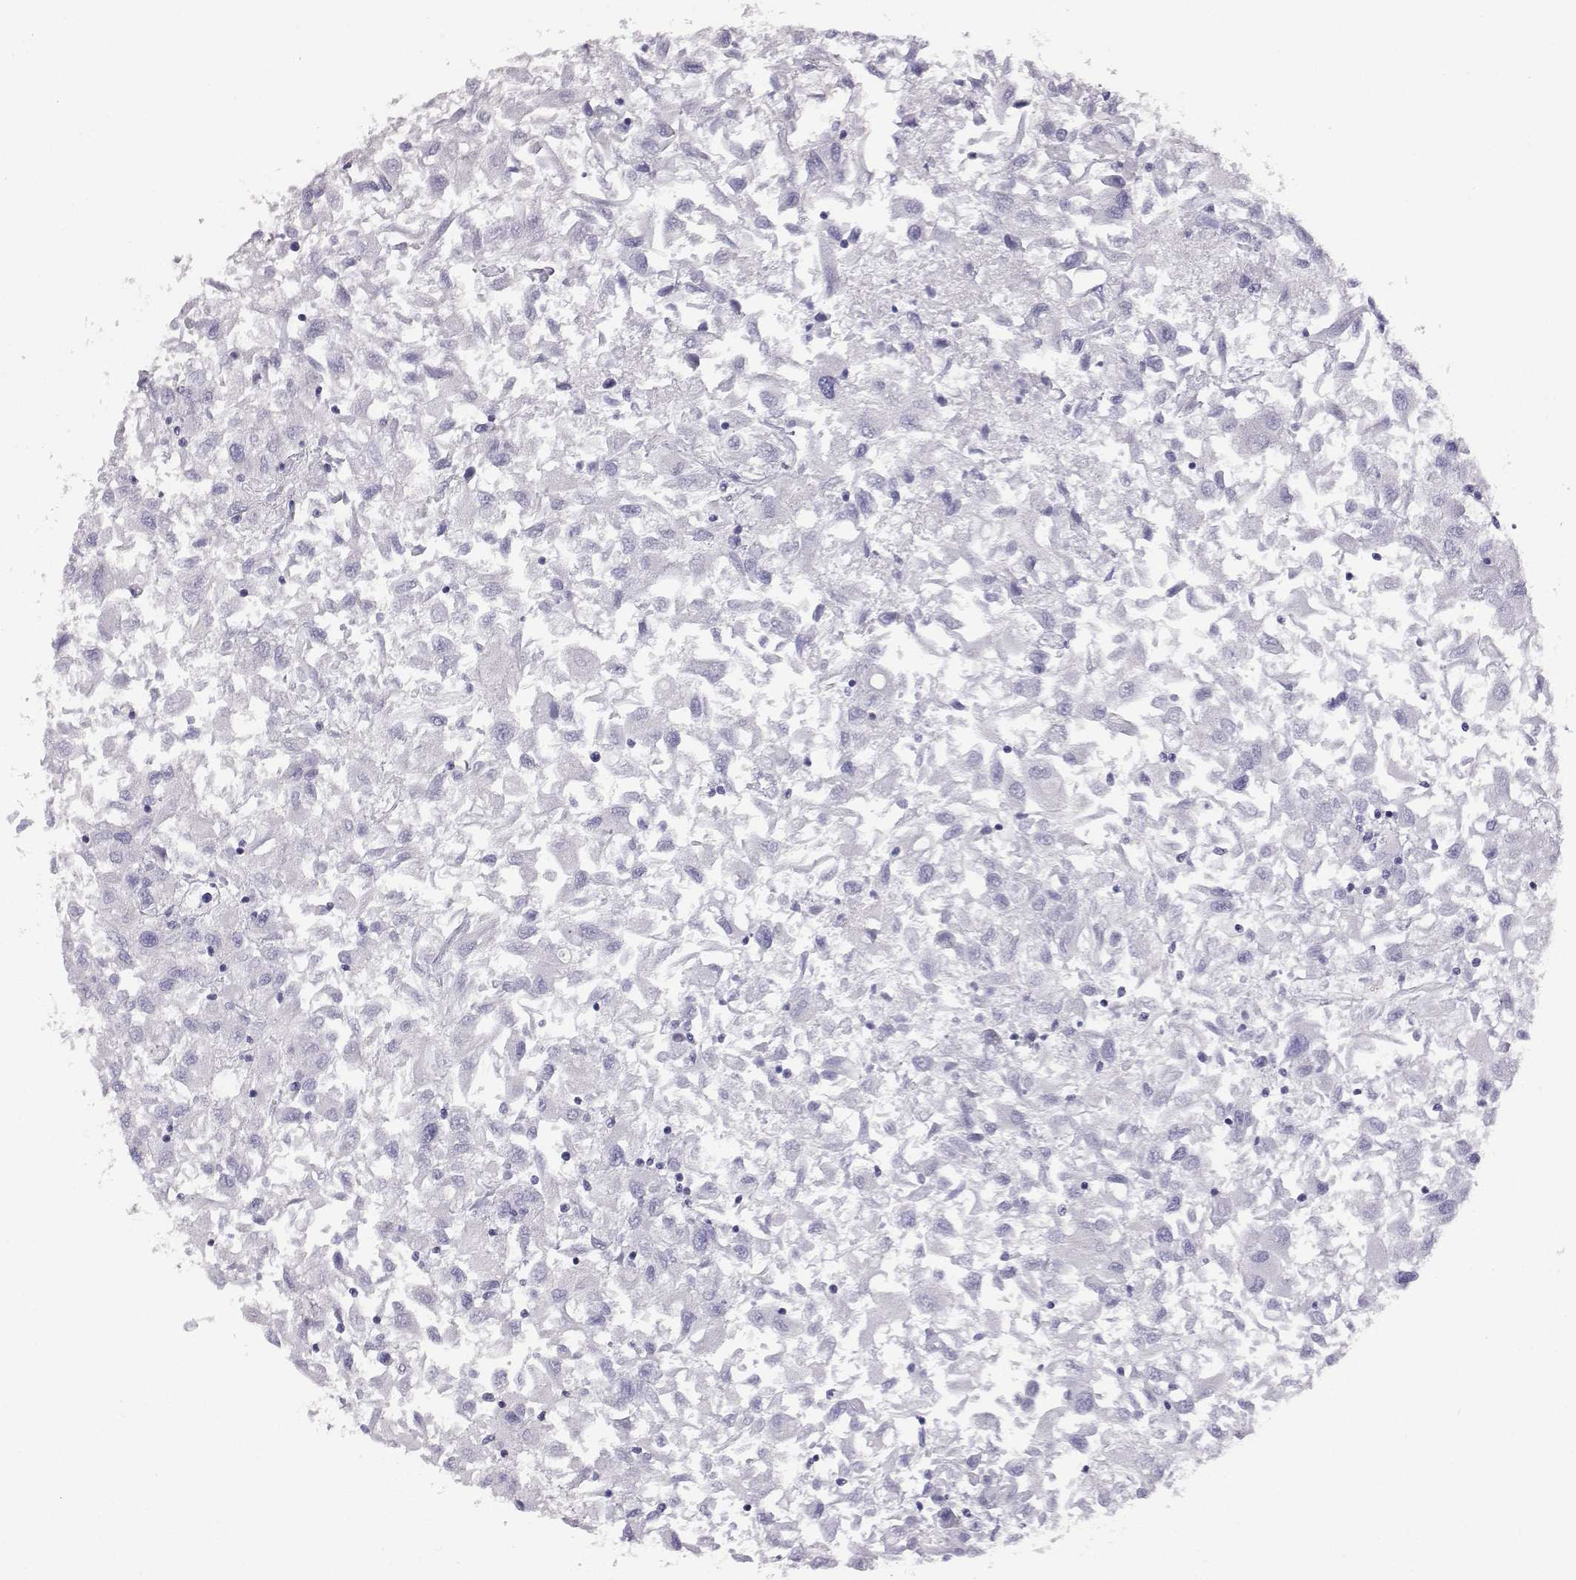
{"staining": {"intensity": "negative", "quantity": "none", "location": "none"}, "tissue": "renal cancer", "cell_type": "Tumor cells", "image_type": "cancer", "snomed": [{"axis": "morphology", "description": "Adenocarcinoma, NOS"}, {"axis": "topography", "description": "Kidney"}], "caption": "DAB immunohistochemical staining of human adenocarcinoma (renal) shows no significant expression in tumor cells.", "gene": "AKR1B1", "patient": {"sex": "female", "age": 76}}